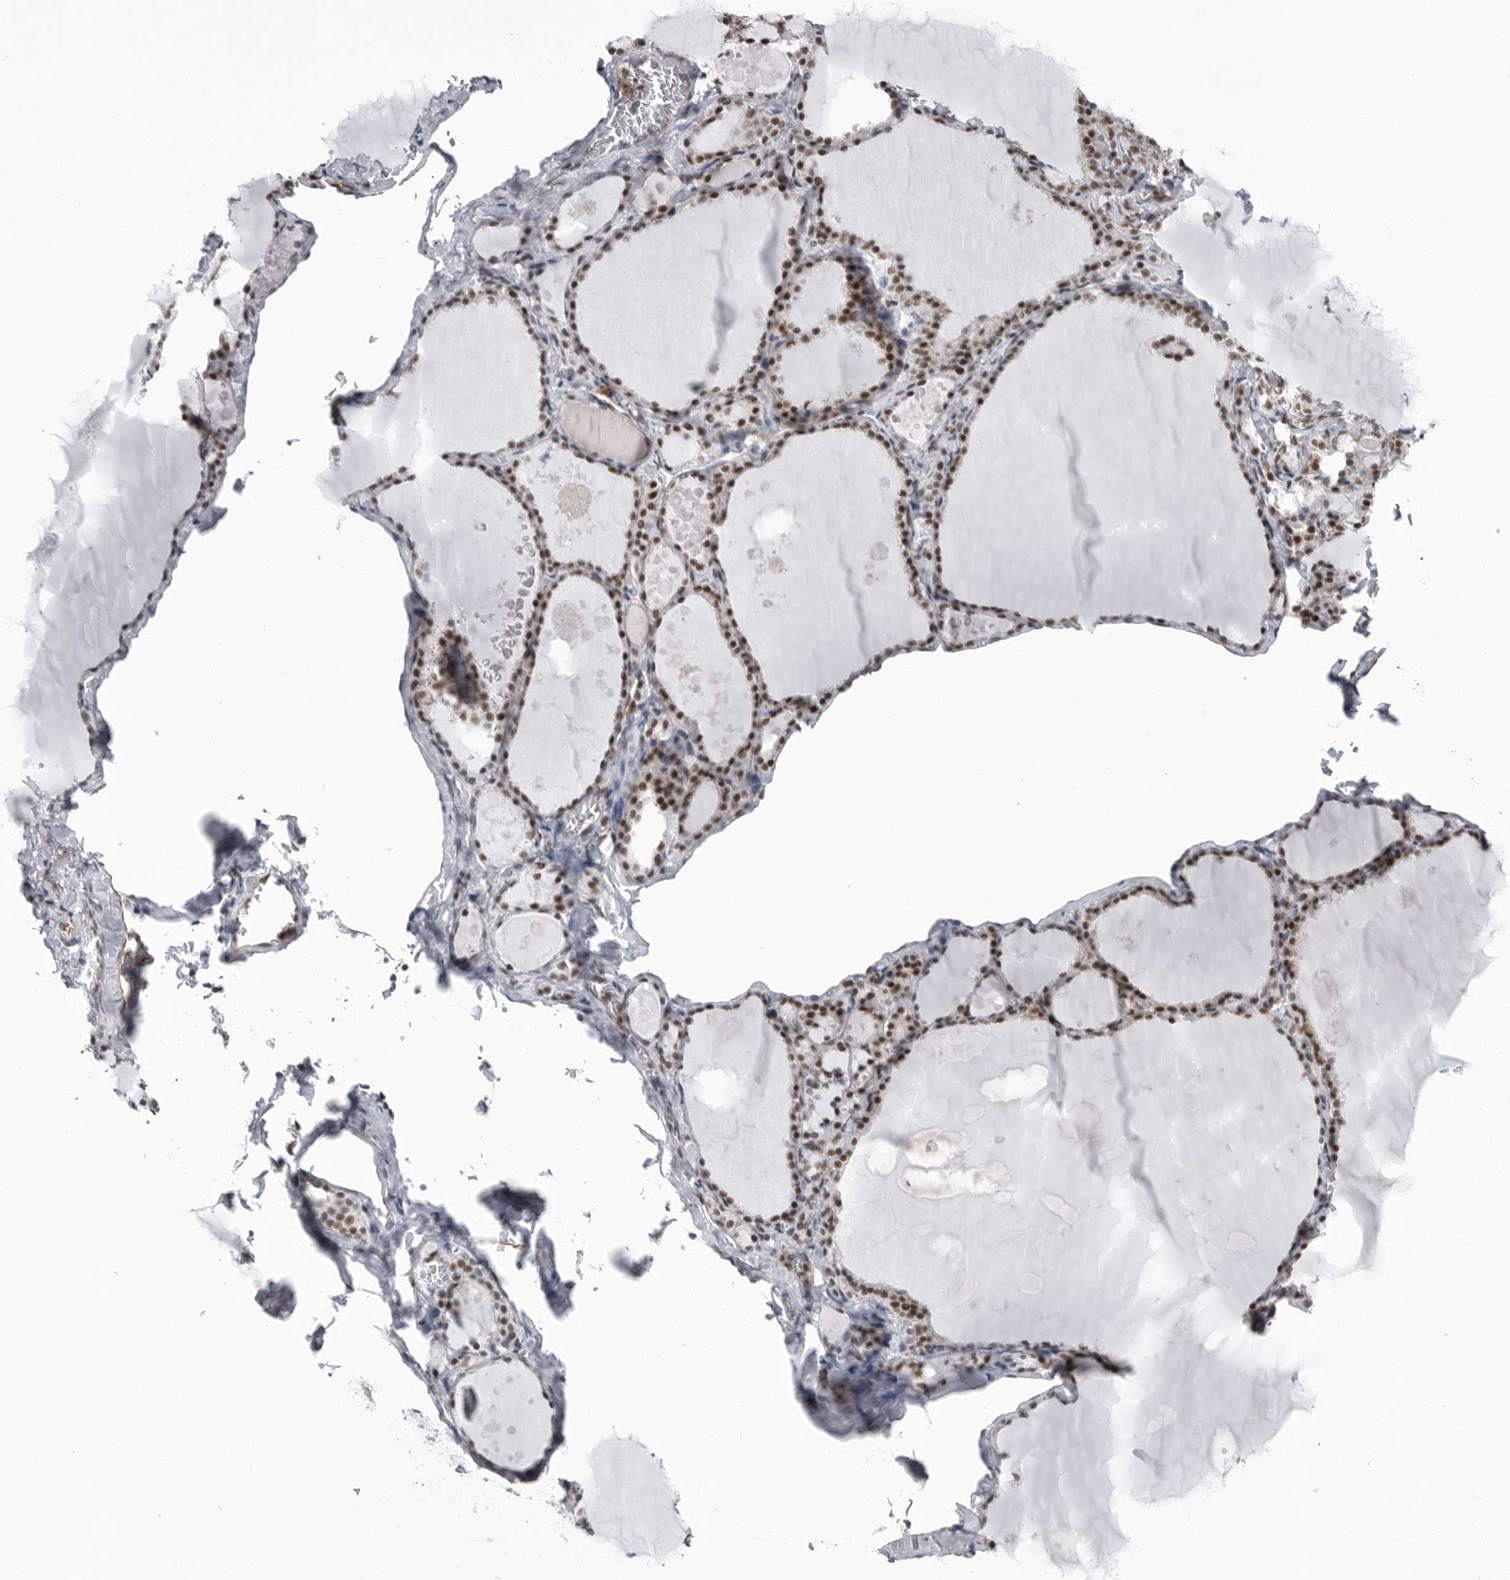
{"staining": {"intensity": "moderate", "quantity": ">75%", "location": "nuclear"}, "tissue": "thyroid gland", "cell_type": "Glandular cells", "image_type": "normal", "snomed": [{"axis": "morphology", "description": "Normal tissue, NOS"}, {"axis": "topography", "description": "Thyroid gland"}], "caption": "High-magnification brightfield microscopy of normal thyroid gland stained with DAB (3,3'-diaminobenzidine) (brown) and counterstained with hematoxylin (blue). glandular cells exhibit moderate nuclear positivity is present in approximately>75% of cells.", "gene": "RNF26", "patient": {"sex": "male", "age": 56}}